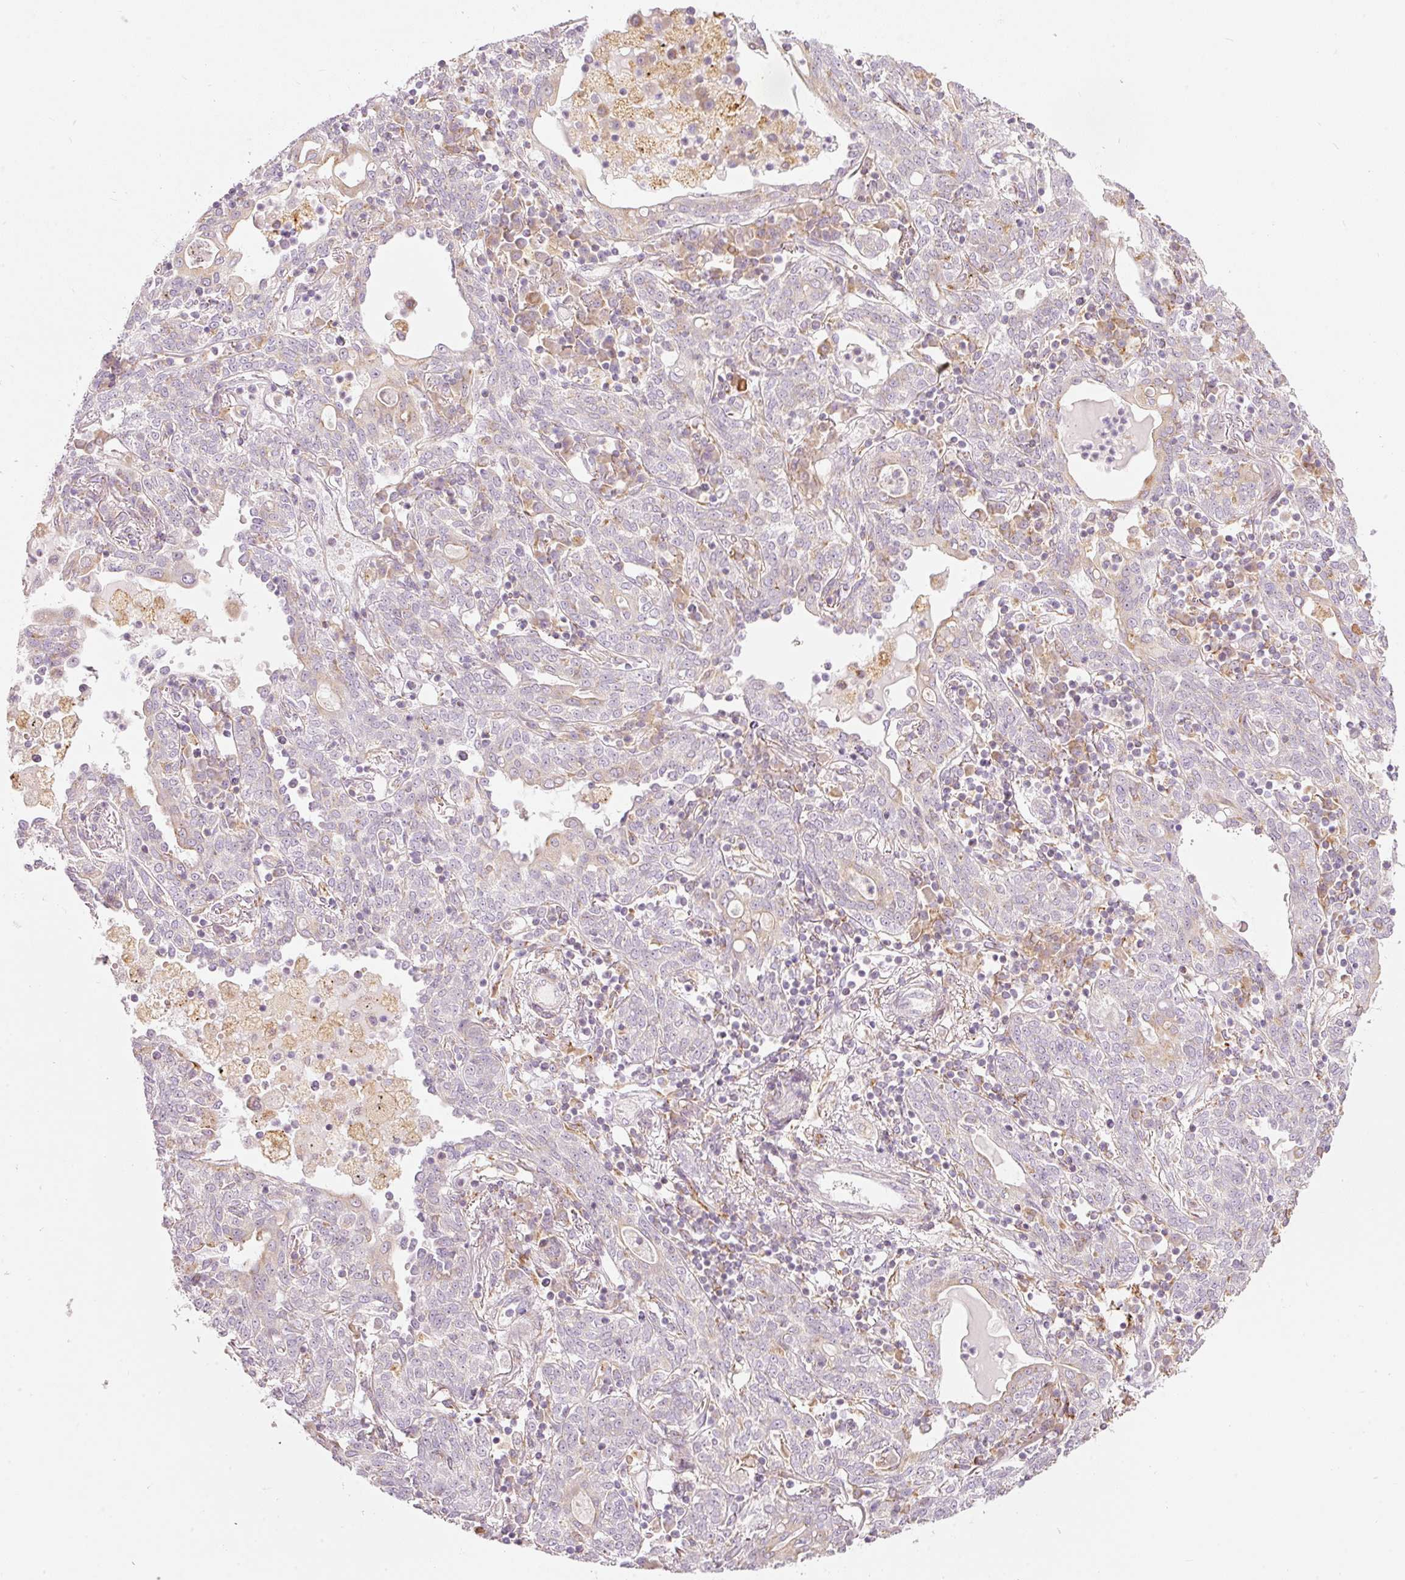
{"staining": {"intensity": "negative", "quantity": "none", "location": "none"}, "tissue": "lung cancer", "cell_type": "Tumor cells", "image_type": "cancer", "snomed": [{"axis": "morphology", "description": "Squamous cell carcinoma, NOS"}, {"axis": "topography", "description": "Lung"}], "caption": "Protein analysis of lung cancer demonstrates no significant expression in tumor cells.", "gene": "SNAPC5", "patient": {"sex": "female", "age": 70}}